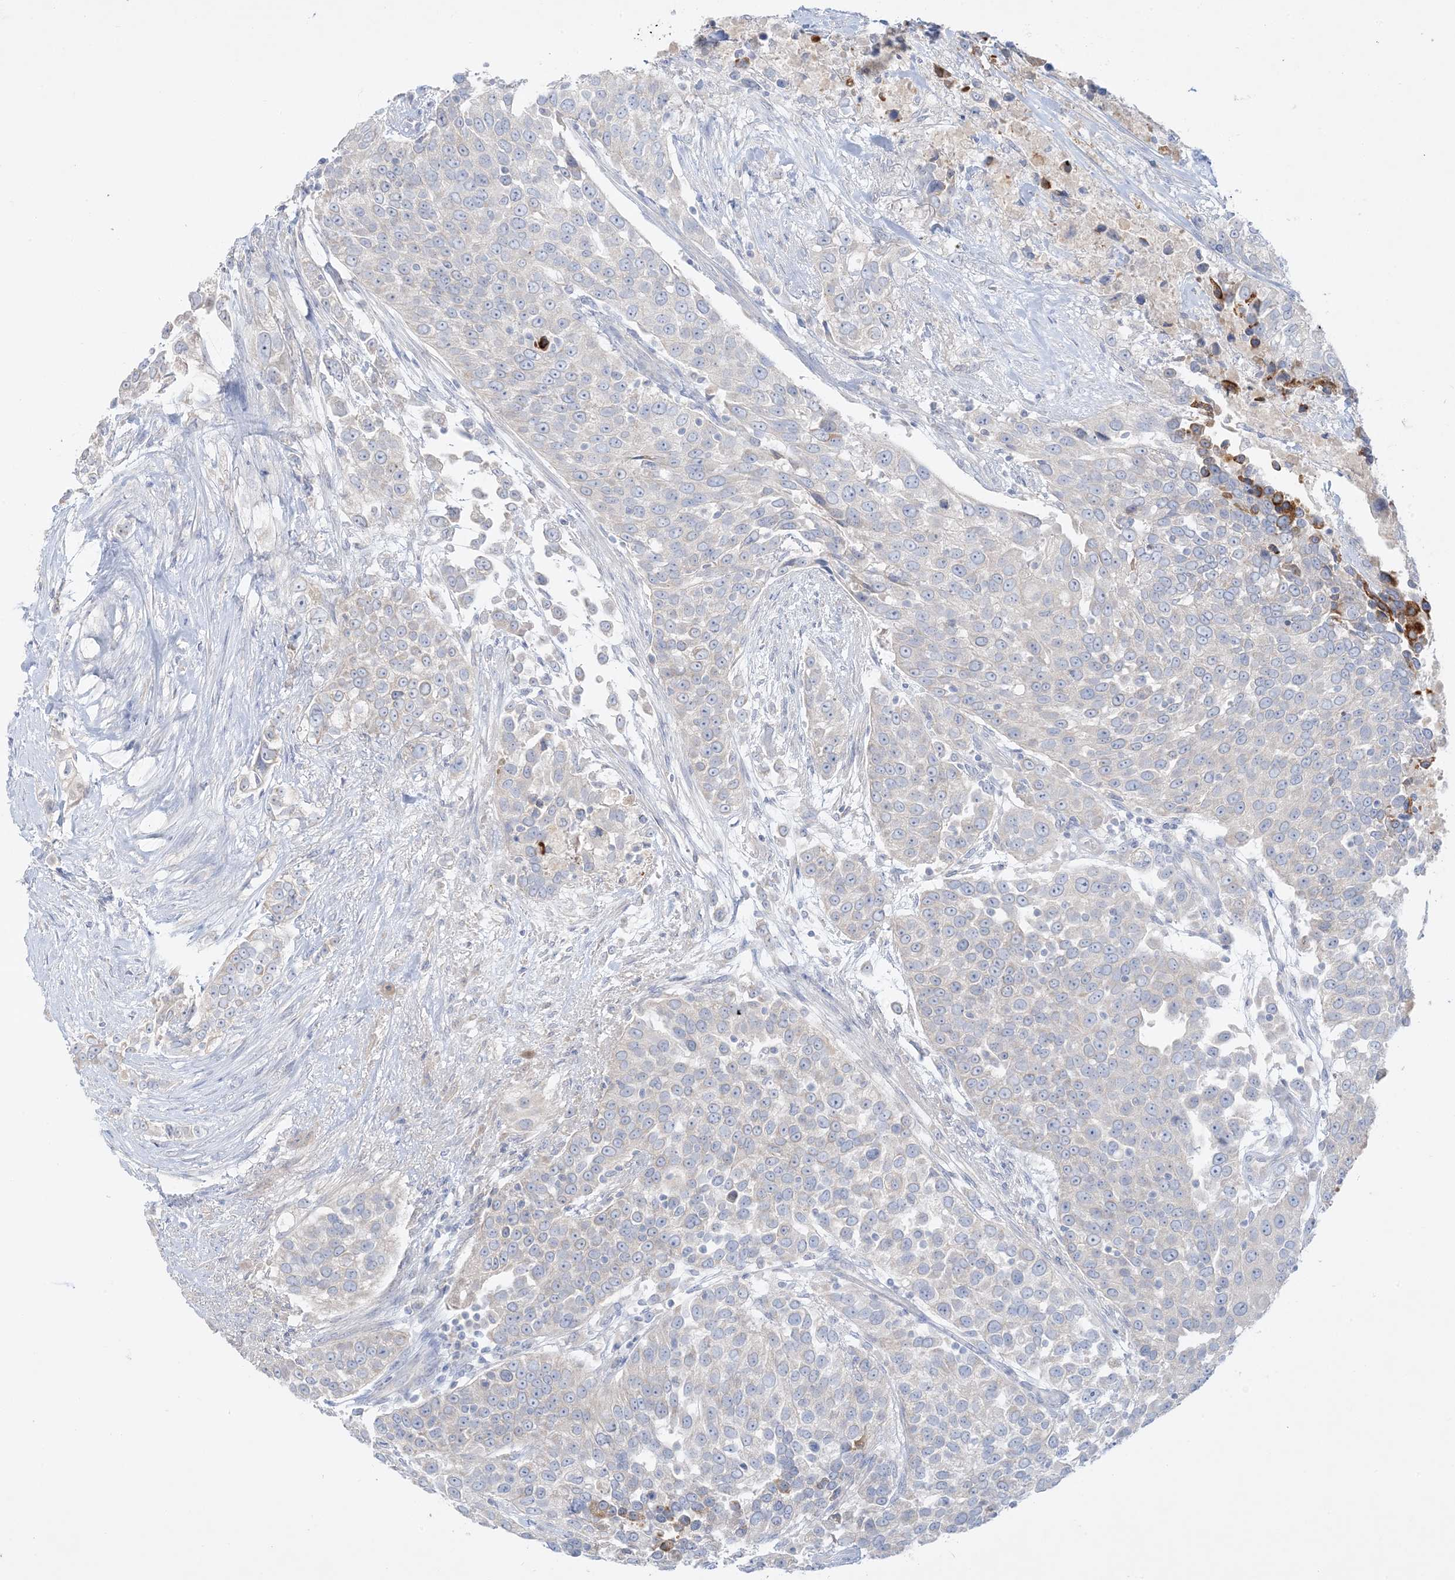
{"staining": {"intensity": "negative", "quantity": "none", "location": "none"}, "tissue": "urothelial cancer", "cell_type": "Tumor cells", "image_type": "cancer", "snomed": [{"axis": "morphology", "description": "Urothelial carcinoma, High grade"}, {"axis": "topography", "description": "Urinary bladder"}], "caption": "This is a image of IHC staining of urothelial carcinoma (high-grade), which shows no positivity in tumor cells. Brightfield microscopy of immunohistochemistry (IHC) stained with DAB (3,3'-diaminobenzidine) (brown) and hematoxylin (blue), captured at high magnification.", "gene": "FAM184A", "patient": {"sex": "female", "age": 80}}